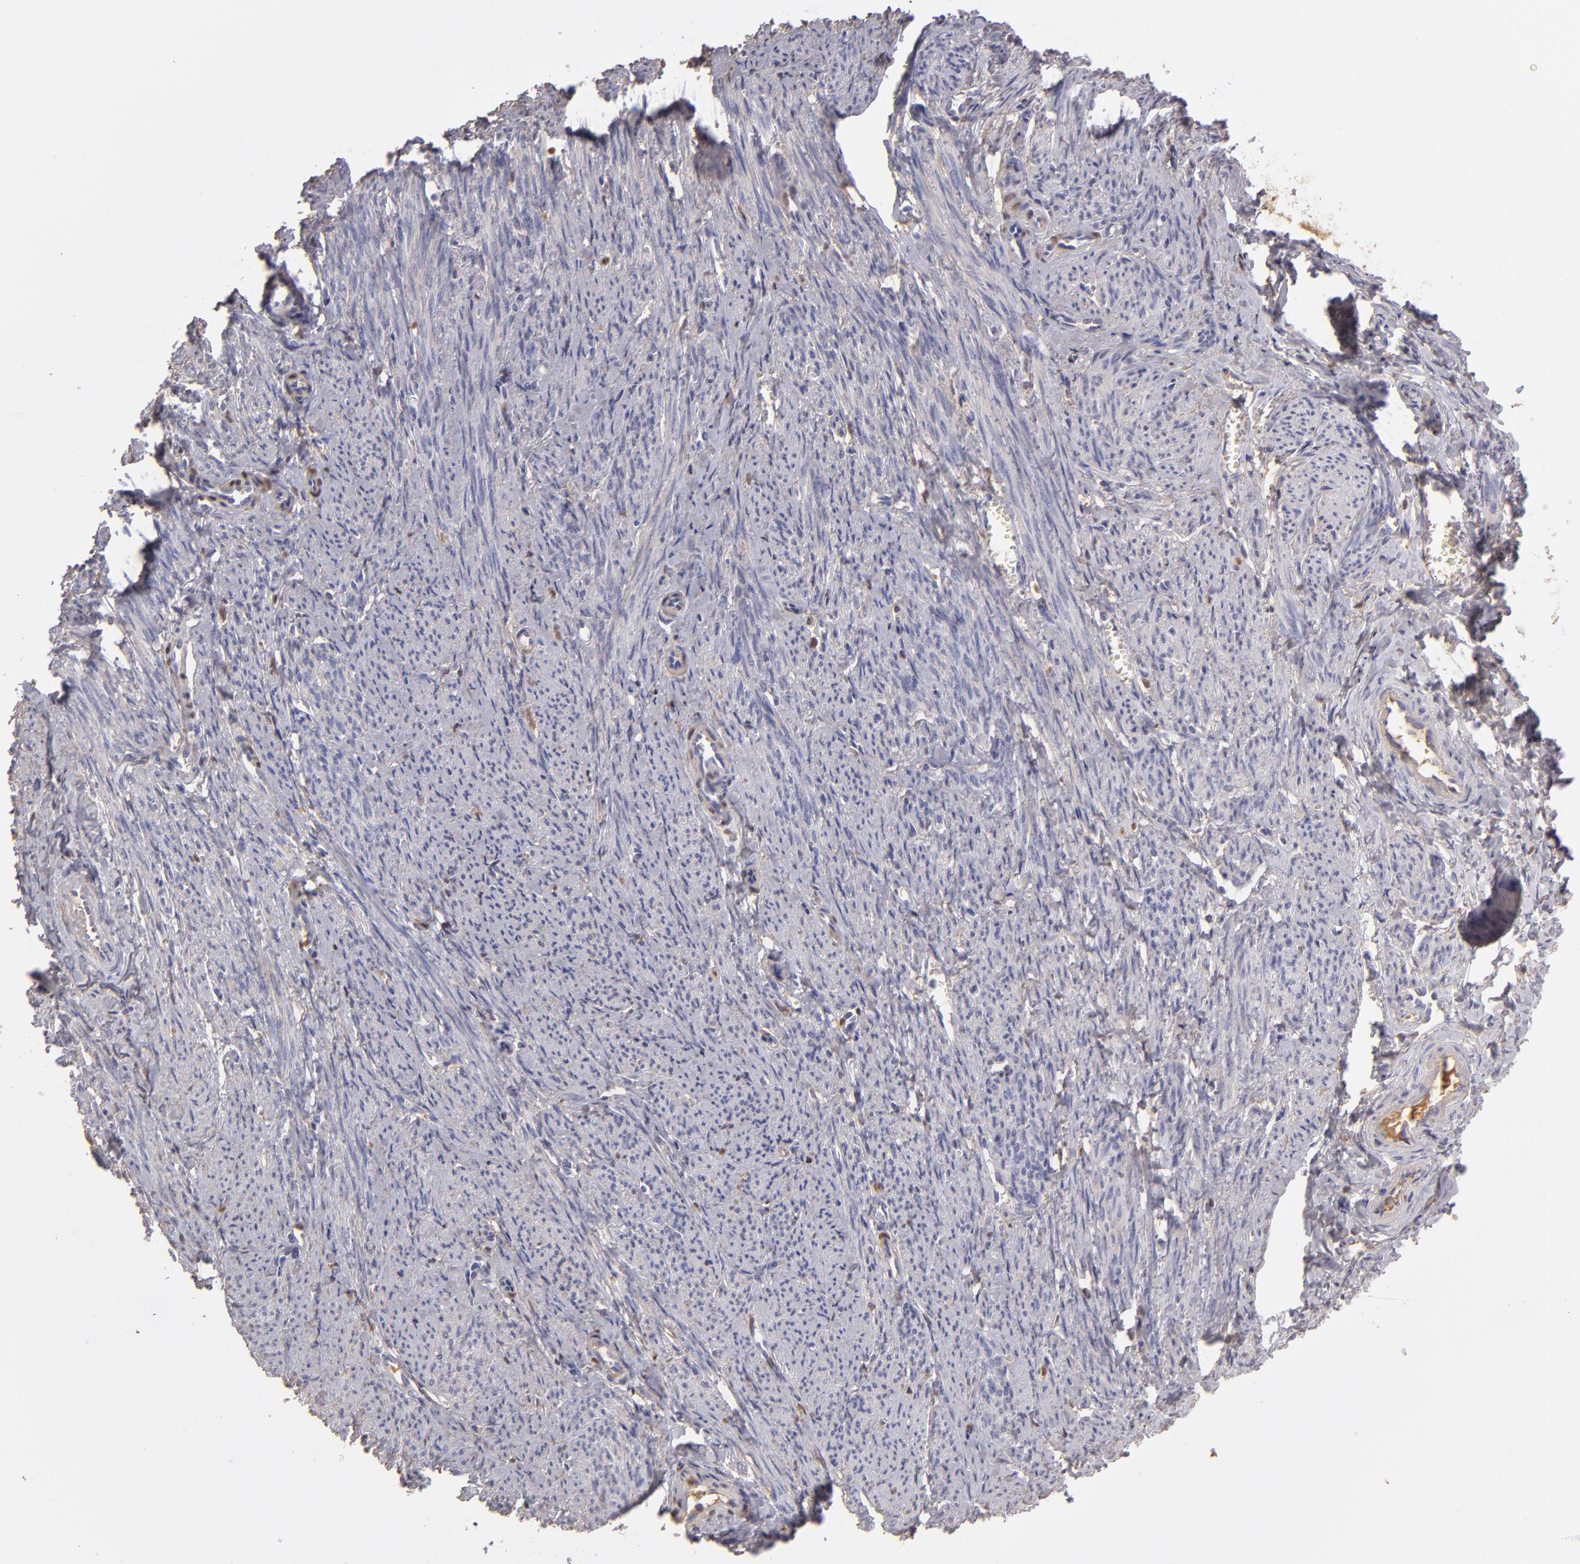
{"staining": {"intensity": "weak", "quantity": "25%-75%", "location": "cytoplasmic/membranous"}, "tissue": "smooth muscle", "cell_type": "Smooth muscle cells", "image_type": "normal", "snomed": [{"axis": "morphology", "description": "Normal tissue, NOS"}, {"axis": "topography", "description": "Smooth muscle"}, {"axis": "topography", "description": "Cervix"}], "caption": "A low amount of weak cytoplasmic/membranous expression is present in approximately 25%-75% of smooth muscle cells in normal smooth muscle.", "gene": "SERPINA1", "patient": {"sex": "female", "age": 70}}